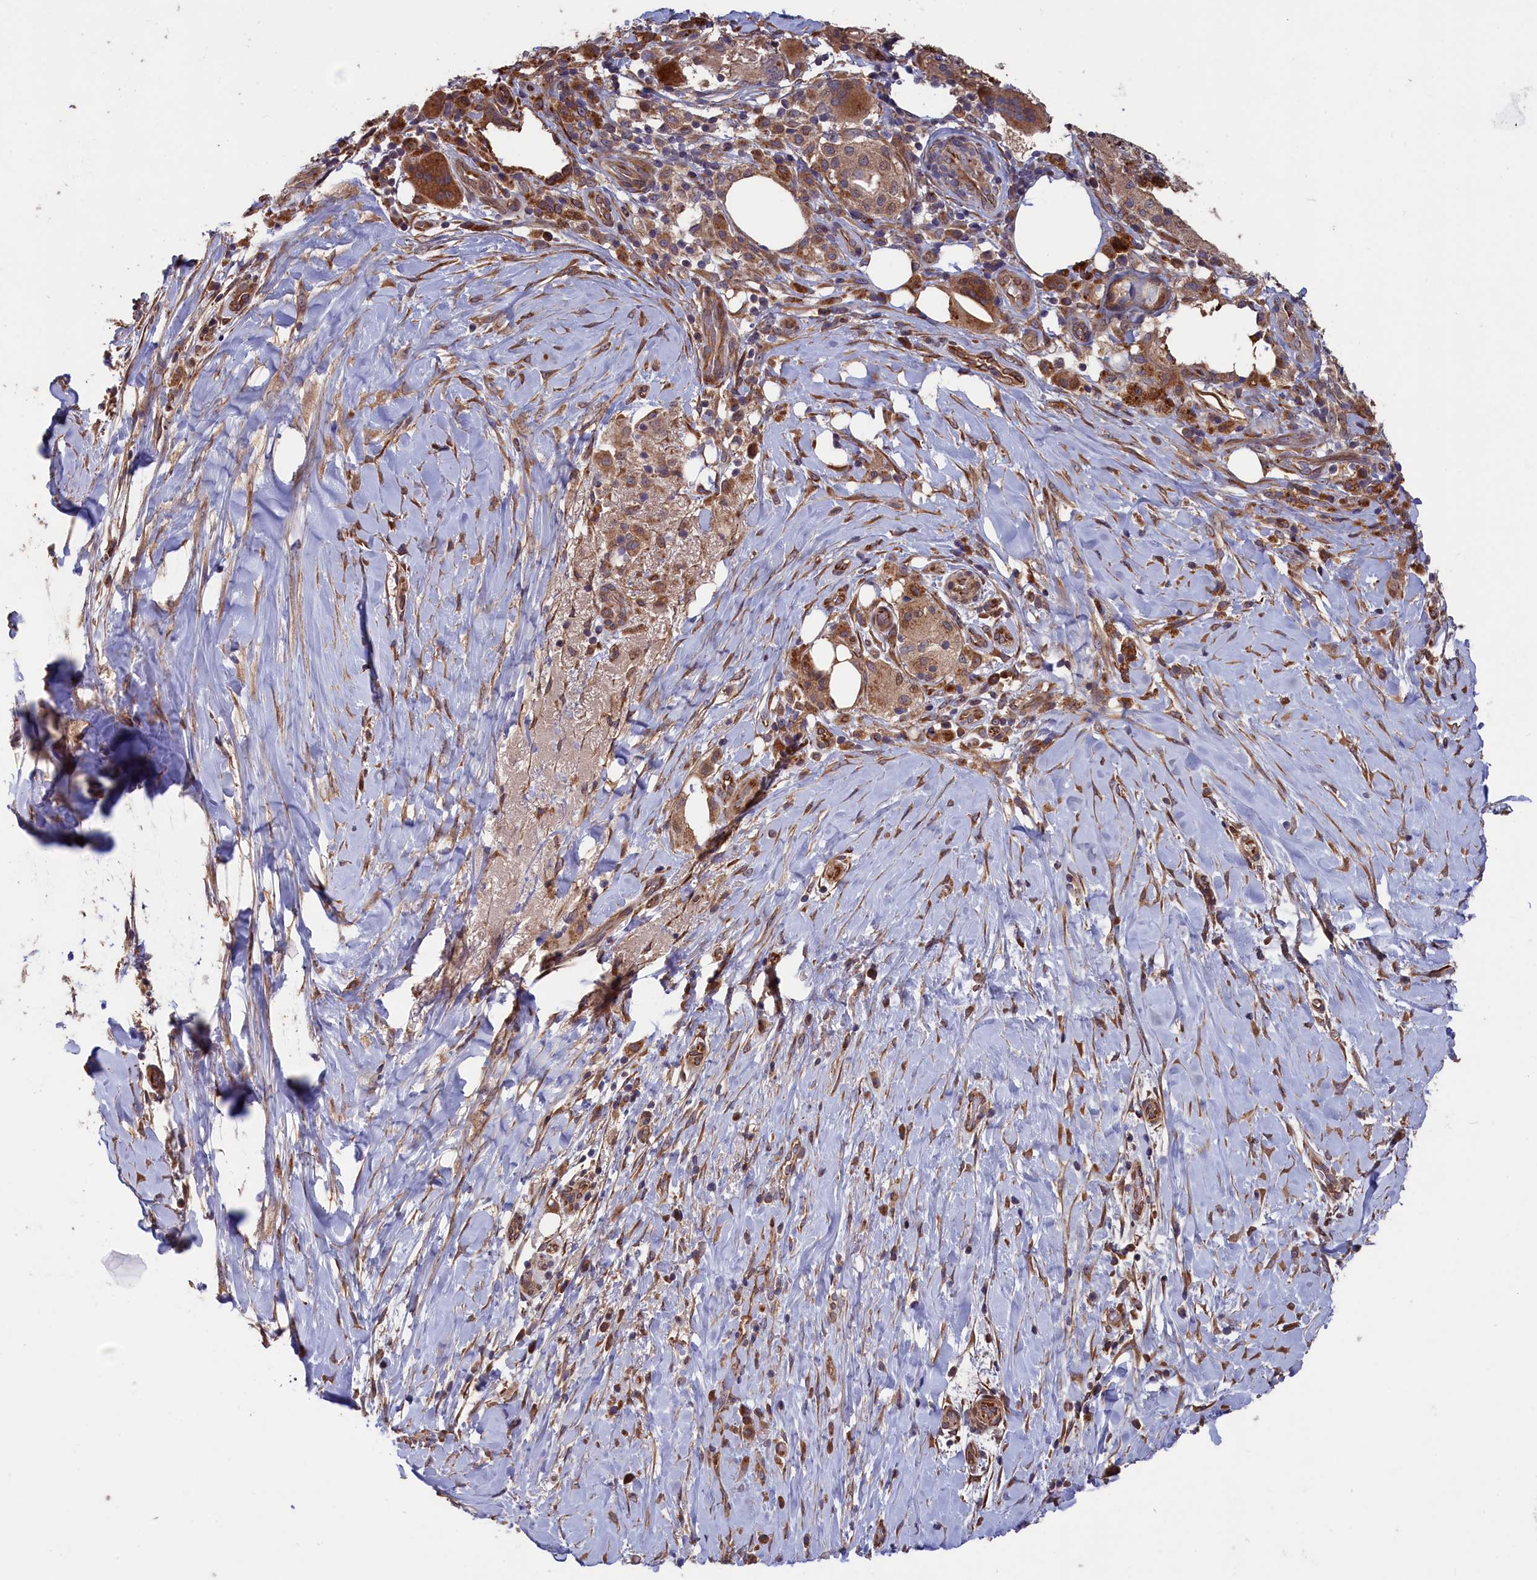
{"staining": {"intensity": "moderate", "quantity": ">75%", "location": "cytoplasmic/membranous"}, "tissue": "pancreatic cancer", "cell_type": "Tumor cells", "image_type": "cancer", "snomed": [{"axis": "morphology", "description": "Adenocarcinoma, NOS"}, {"axis": "topography", "description": "Pancreas"}], "caption": "The photomicrograph shows staining of pancreatic cancer, revealing moderate cytoplasmic/membranous protein staining (brown color) within tumor cells. (brown staining indicates protein expression, while blue staining denotes nuclei).", "gene": "GREB1L", "patient": {"sex": "male", "age": 58}}